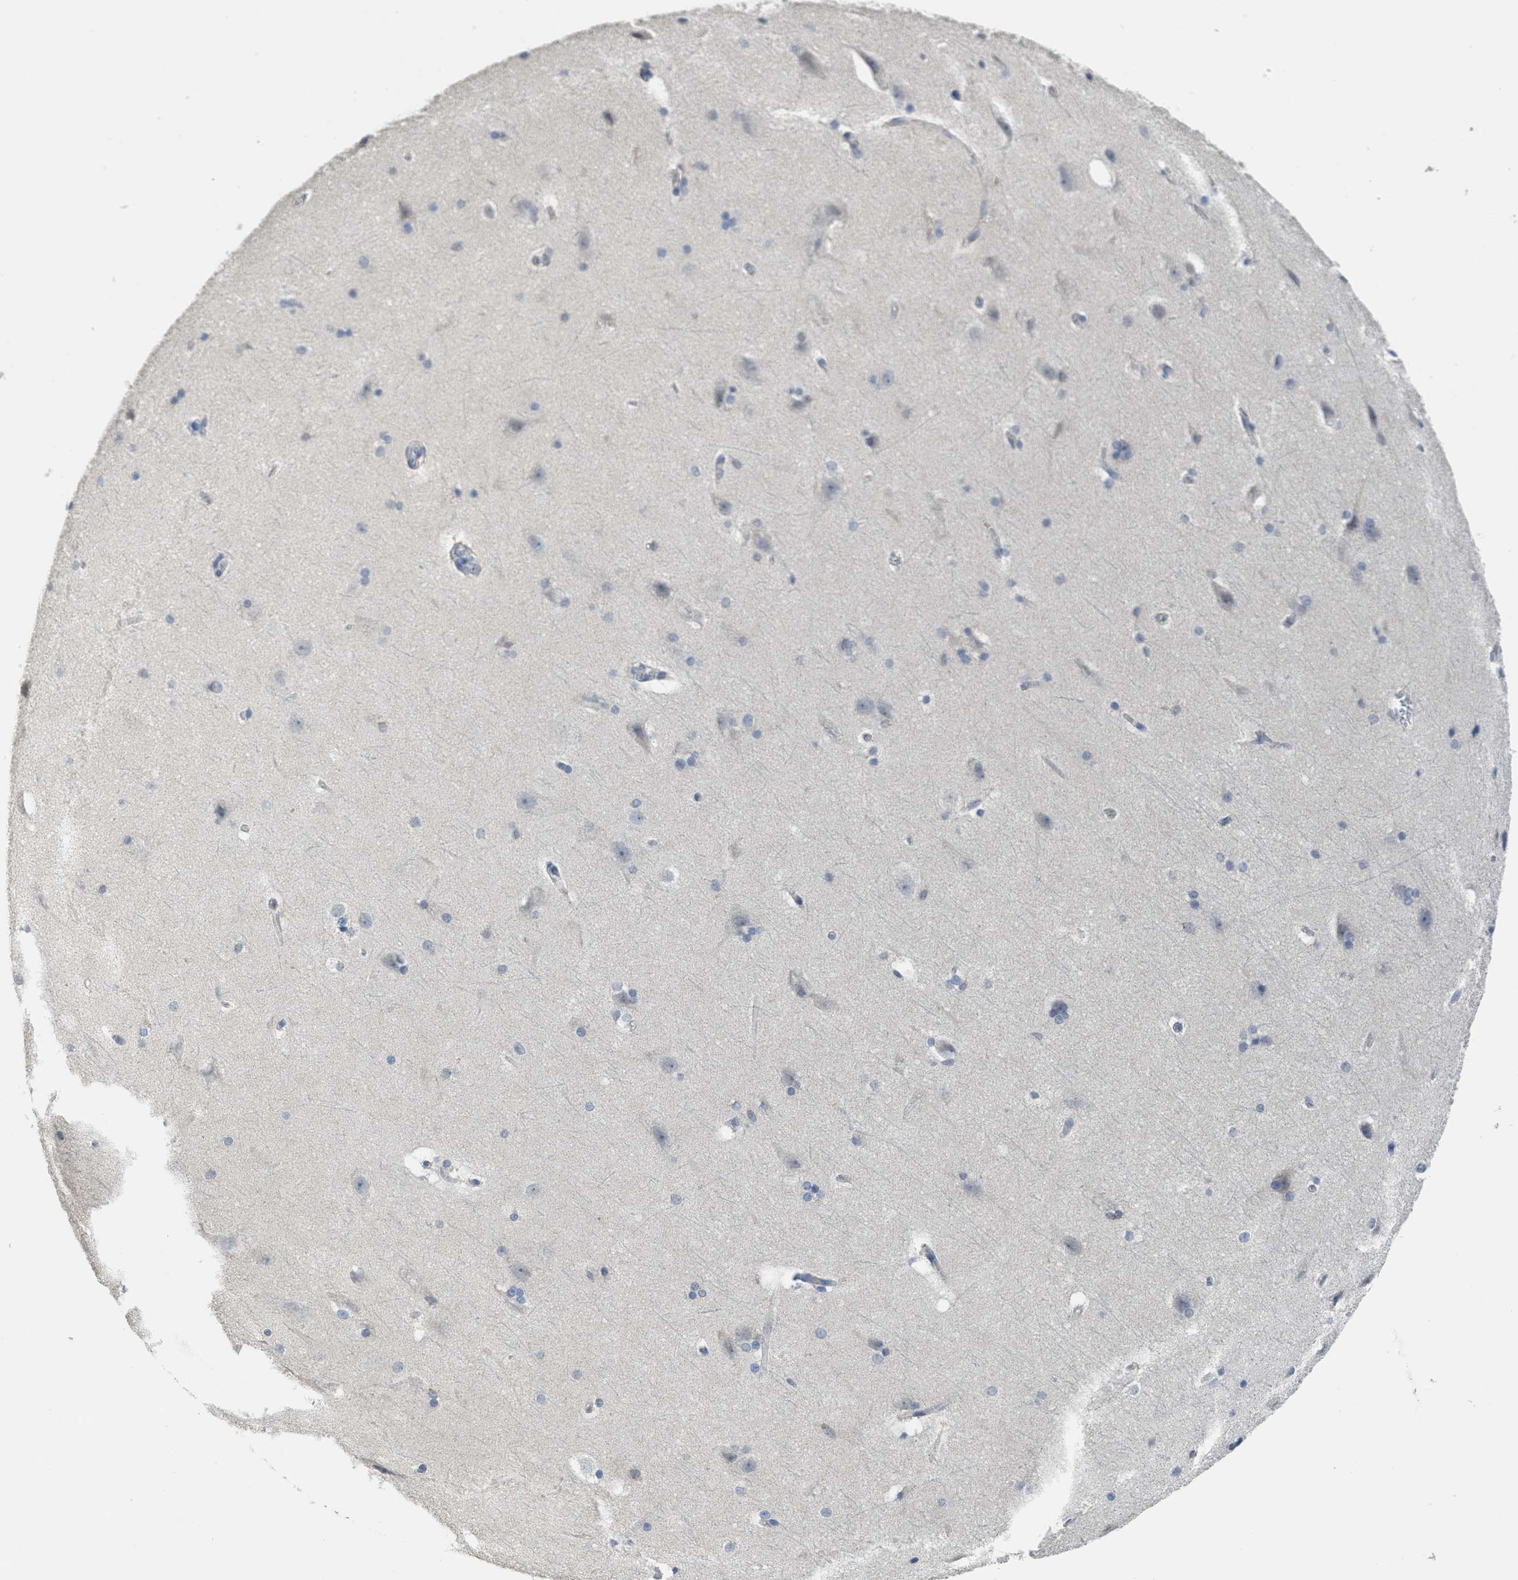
{"staining": {"intensity": "negative", "quantity": "none", "location": "none"}, "tissue": "cerebral cortex", "cell_type": "Endothelial cells", "image_type": "normal", "snomed": [{"axis": "morphology", "description": "Normal tissue, NOS"}, {"axis": "topography", "description": "Cerebral cortex"}, {"axis": "topography", "description": "Hippocampus"}], "caption": "Endothelial cells show no significant staining in unremarkable cerebral cortex. (Brightfield microscopy of DAB (3,3'-diaminobenzidine) immunohistochemistry at high magnification).", "gene": "SFXN2", "patient": {"sex": "female", "age": 19}}